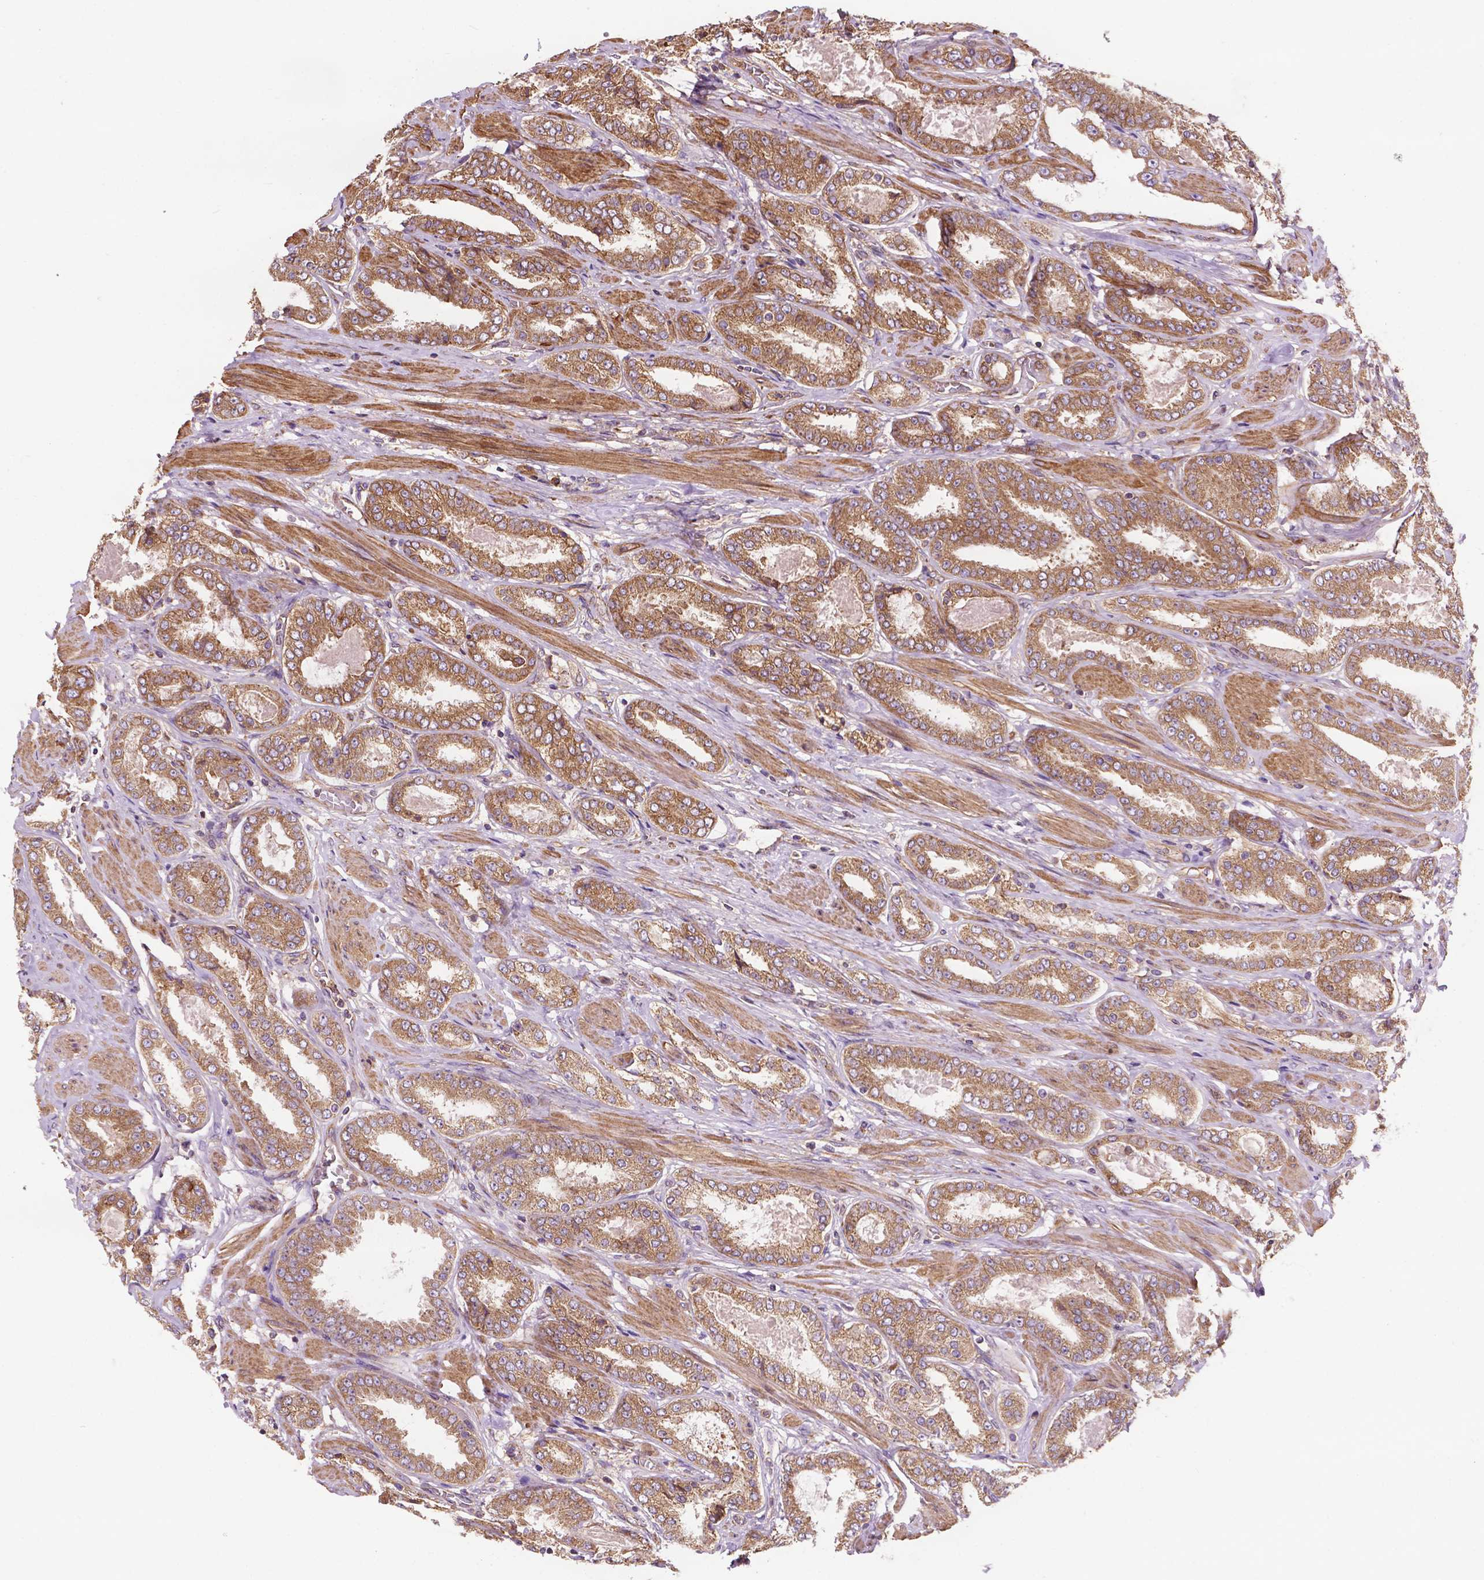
{"staining": {"intensity": "moderate", "quantity": ">75%", "location": "cytoplasmic/membranous"}, "tissue": "prostate cancer", "cell_type": "Tumor cells", "image_type": "cancer", "snomed": [{"axis": "morphology", "description": "Adenocarcinoma, High grade"}, {"axis": "topography", "description": "Prostate"}], "caption": "This image exhibits immunohistochemistry staining of human high-grade adenocarcinoma (prostate), with medium moderate cytoplasmic/membranous staining in approximately >75% of tumor cells.", "gene": "CCDC71L", "patient": {"sex": "male", "age": 63}}